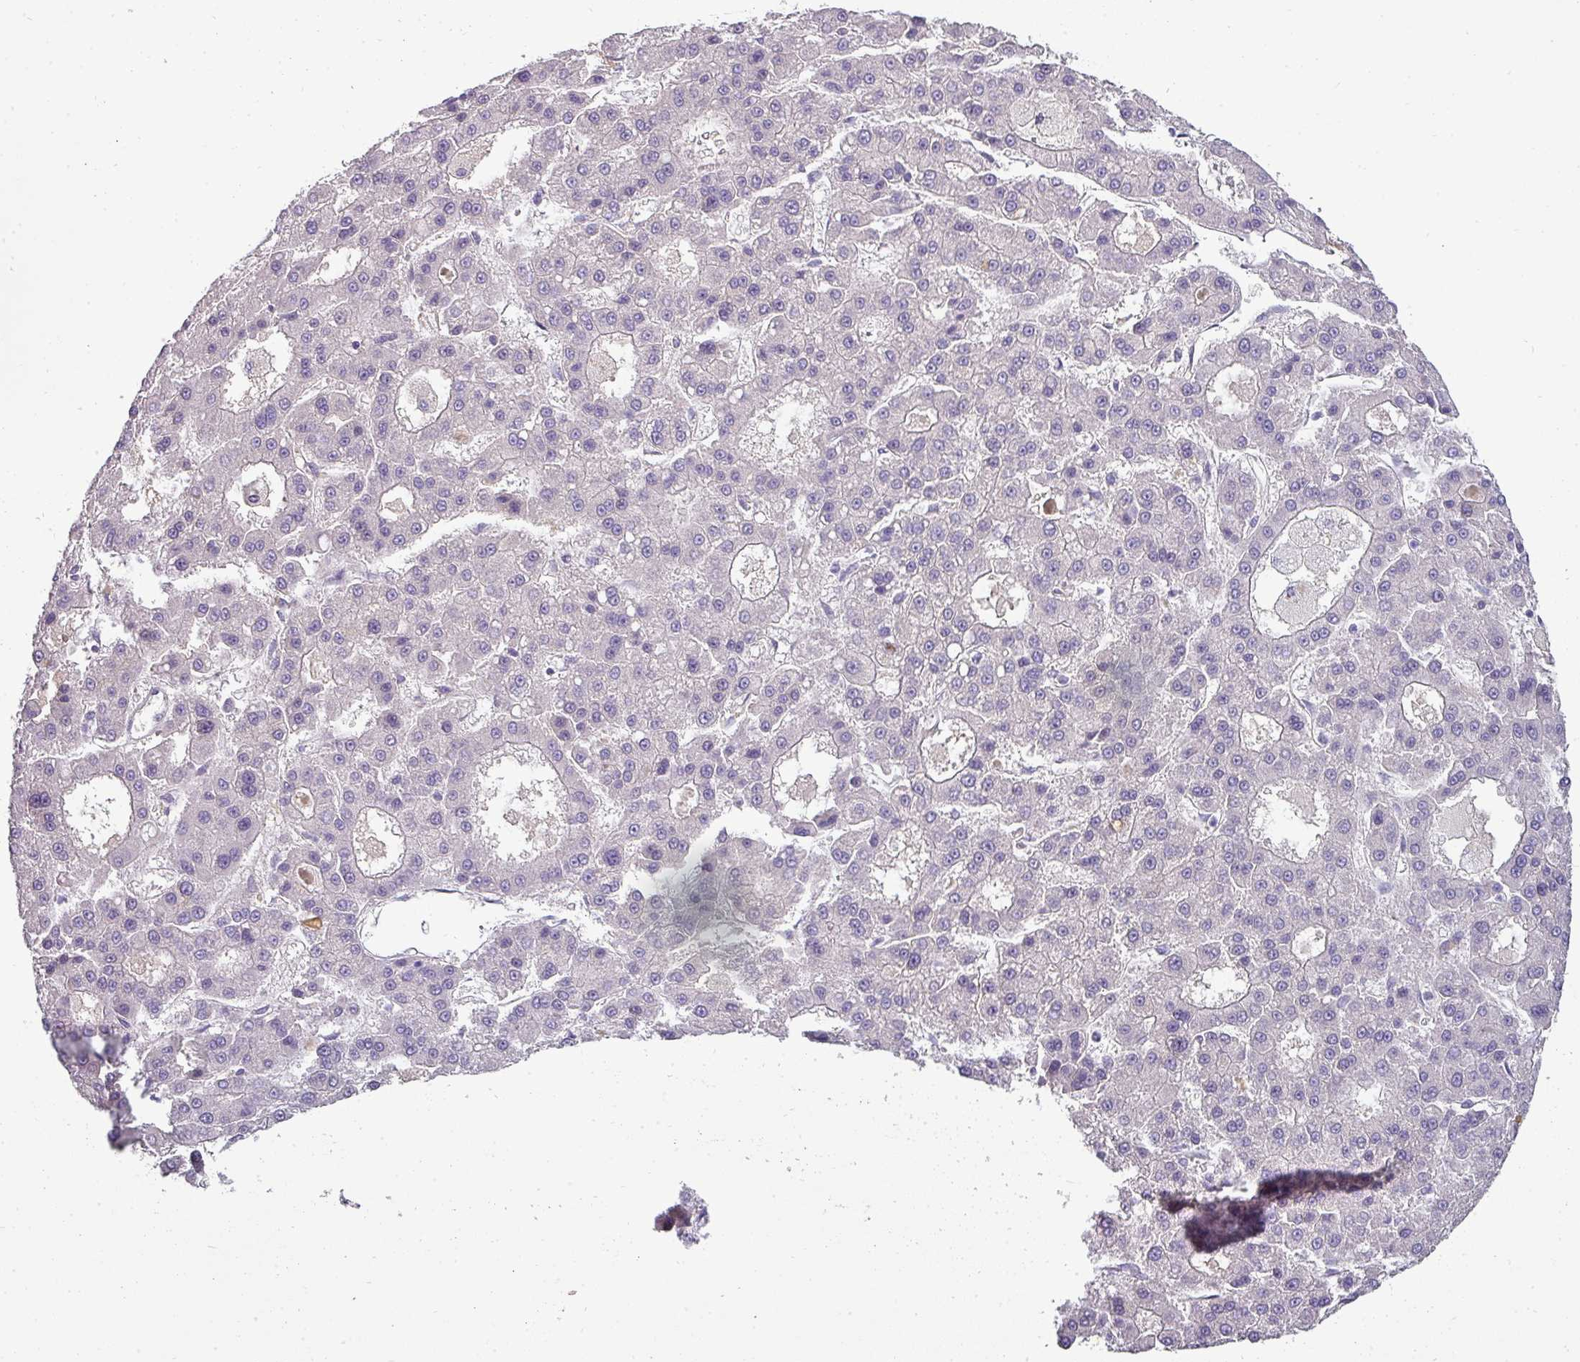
{"staining": {"intensity": "negative", "quantity": "none", "location": "none"}, "tissue": "liver cancer", "cell_type": "Tumor cells", "image_type": "cancer", "snomed": [{"axis": "morphology", "description": "Carcinoma, Hepatocellular, NOS"}, {"axis": "topography", "description": "Liver"}], "caption": "Image shows no protein positivity in tumor cells of liver cancer tissue. (Immunohistochemistry, brightfield microscopy, high magnification).", "gene": "ASXL3", "patient": {"sex": "male", "age": 70}}